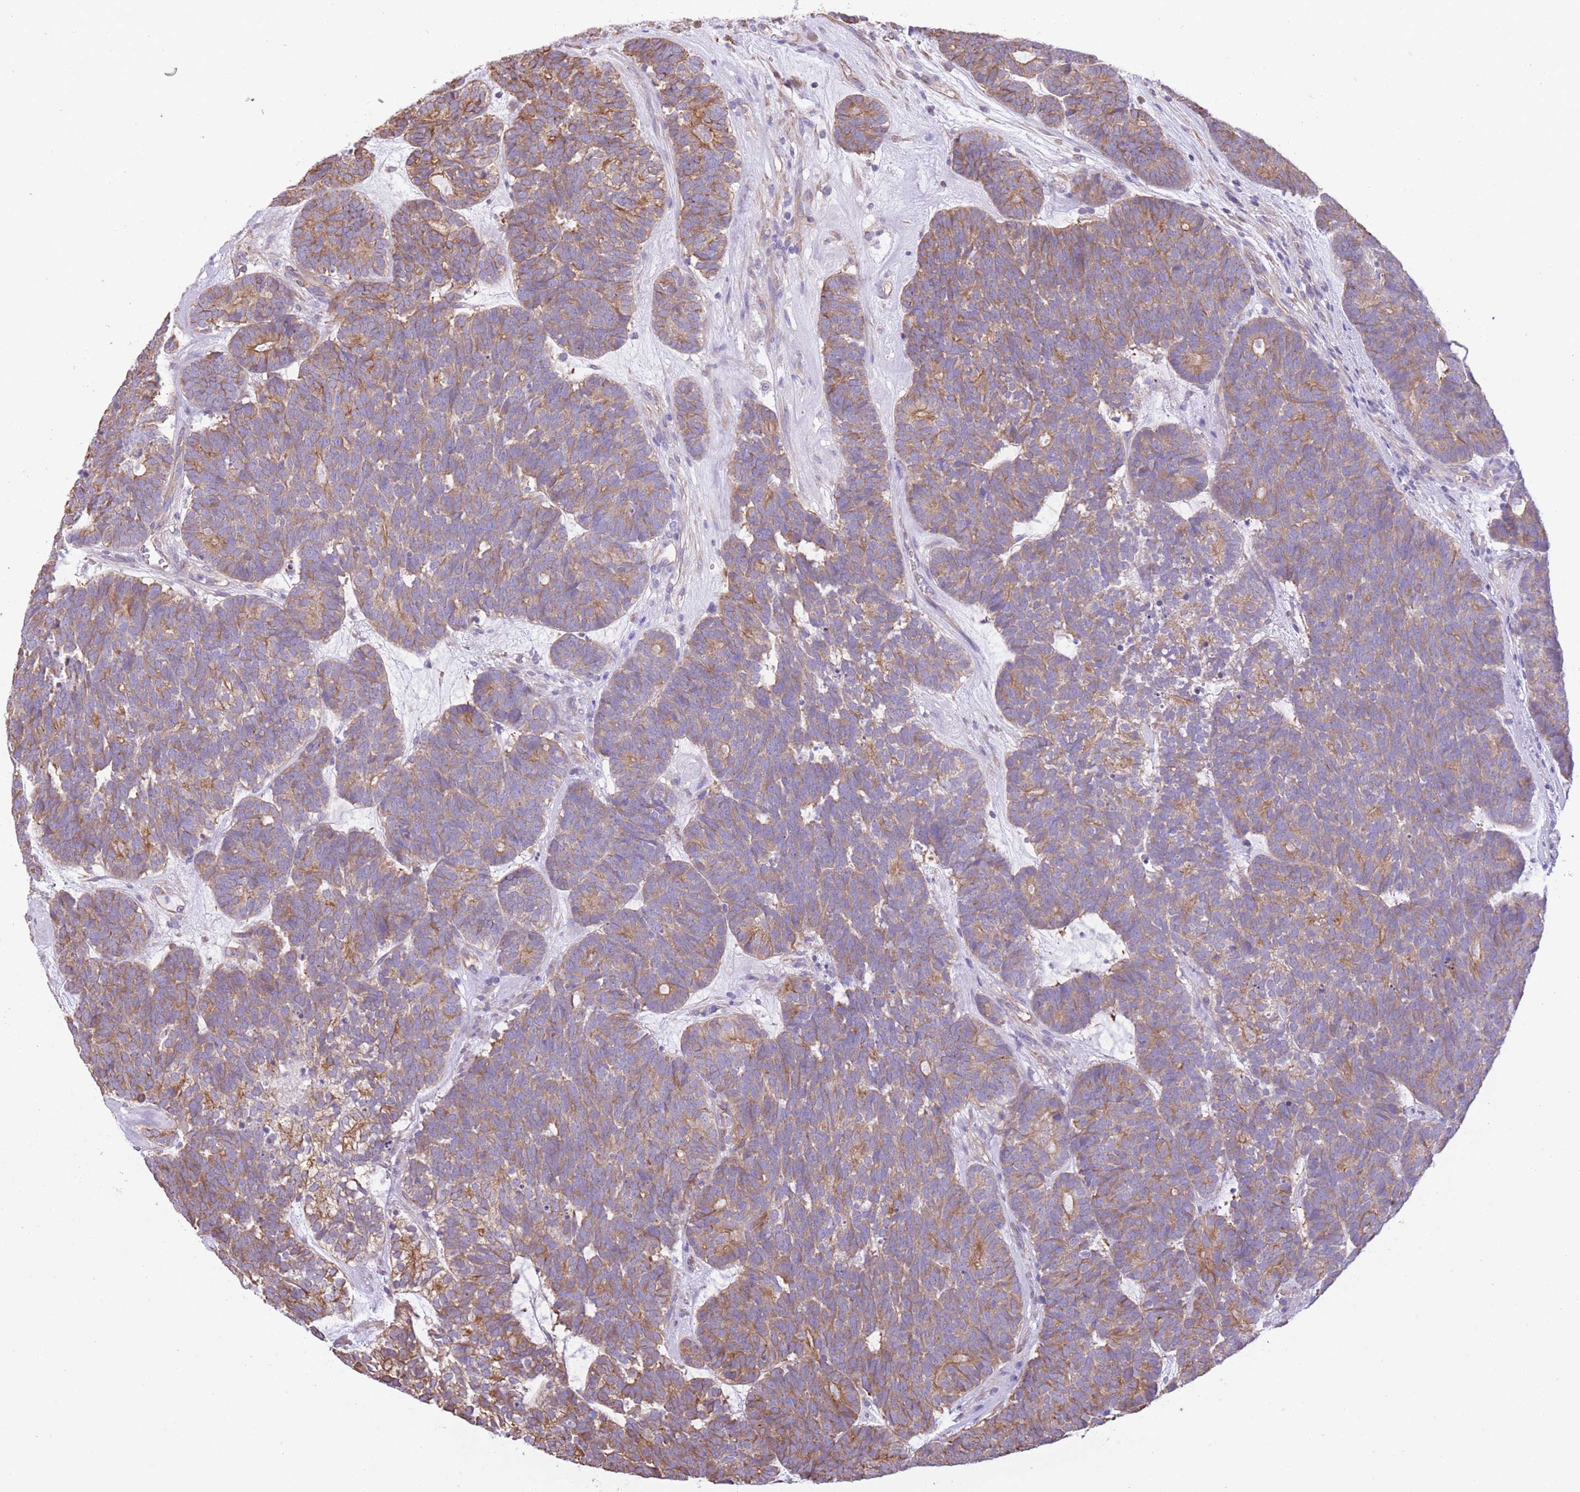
{"staining": {"intensity": "moderate", "quantity": "25%-75%", "location": "cytoplasmic/membranous"}, "tissue": "head and neck cancer", "cell_type": "Tumor cells", "image_type": "cancer", "snomed": [{"axis": "morphology", "description": "Adenocarcinoma, NOS"}, {"axis": "topography", "description": "Head-Neck"}], "caption": "Immunohistochemistry micrograph of human adenocarcinoma (head and neck) stained for a protein (brown), which demonstrates medium levels of moderate cytoplasmic/membranous expression in about 25%-75% of tumor cells.", "gene": "RHOU", "patient": {"sex": "female", "age": 81}}